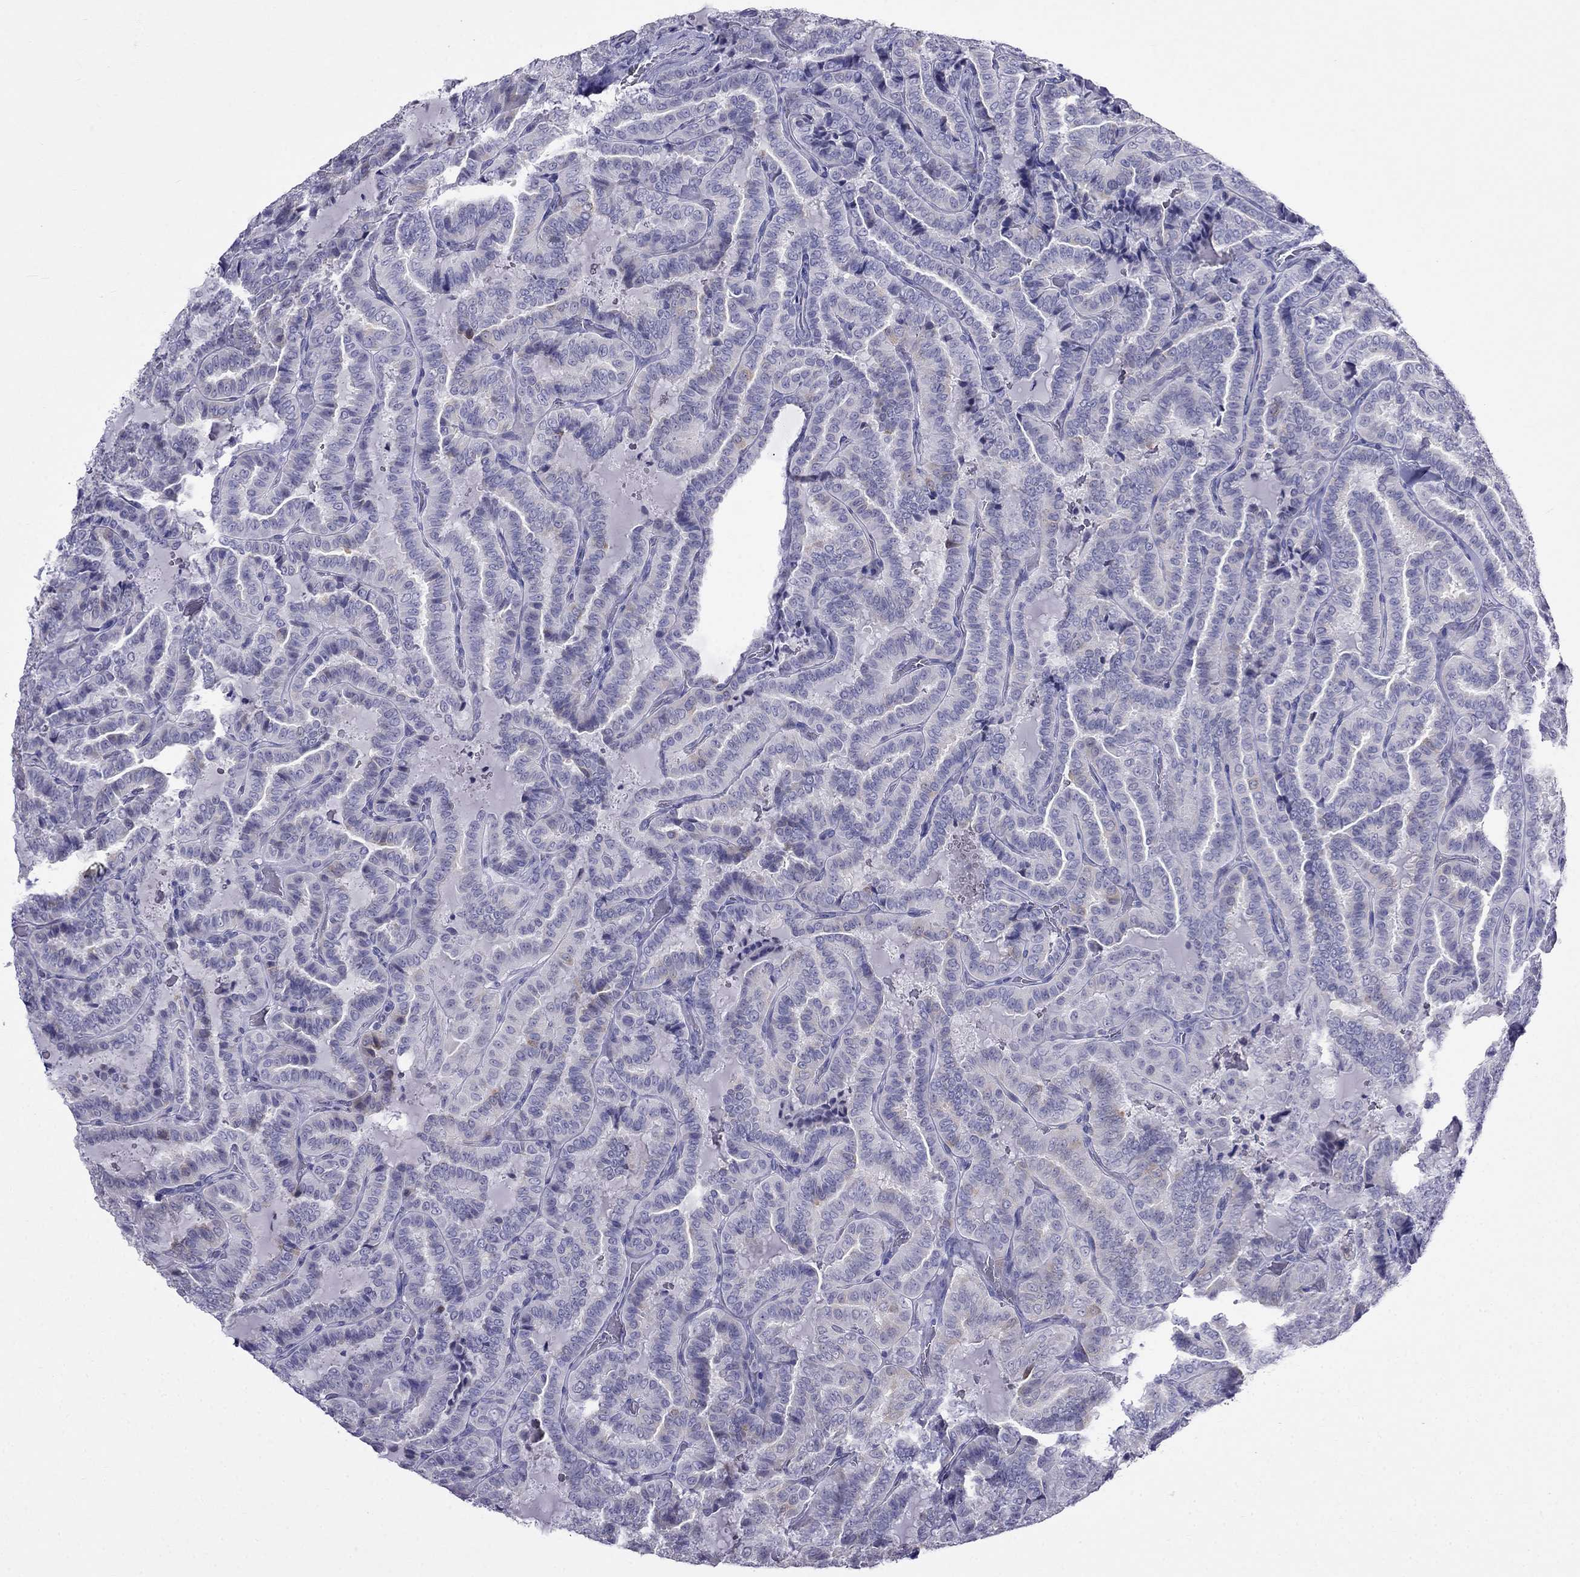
{"staining": {"intensity": "weak", "quantity": "<25%", "location": "cytoplasmic/membranous"}, "tissue": "thyroid cancer", "cell_type": "Tumor cells", "image_type": "cancer", "snomed": [{"axis": "morphology", "description": "Papillary adenocarcinoma, NOS"}, {"axis": "topography", "description": "Thyroid gland"}], "caption": "A histopathology image of human thyroid papillary adenocarcinoma is negative for staining in tumor cells.", "gene": "MGP", "patient": {"sex": "female", "age": 39}}